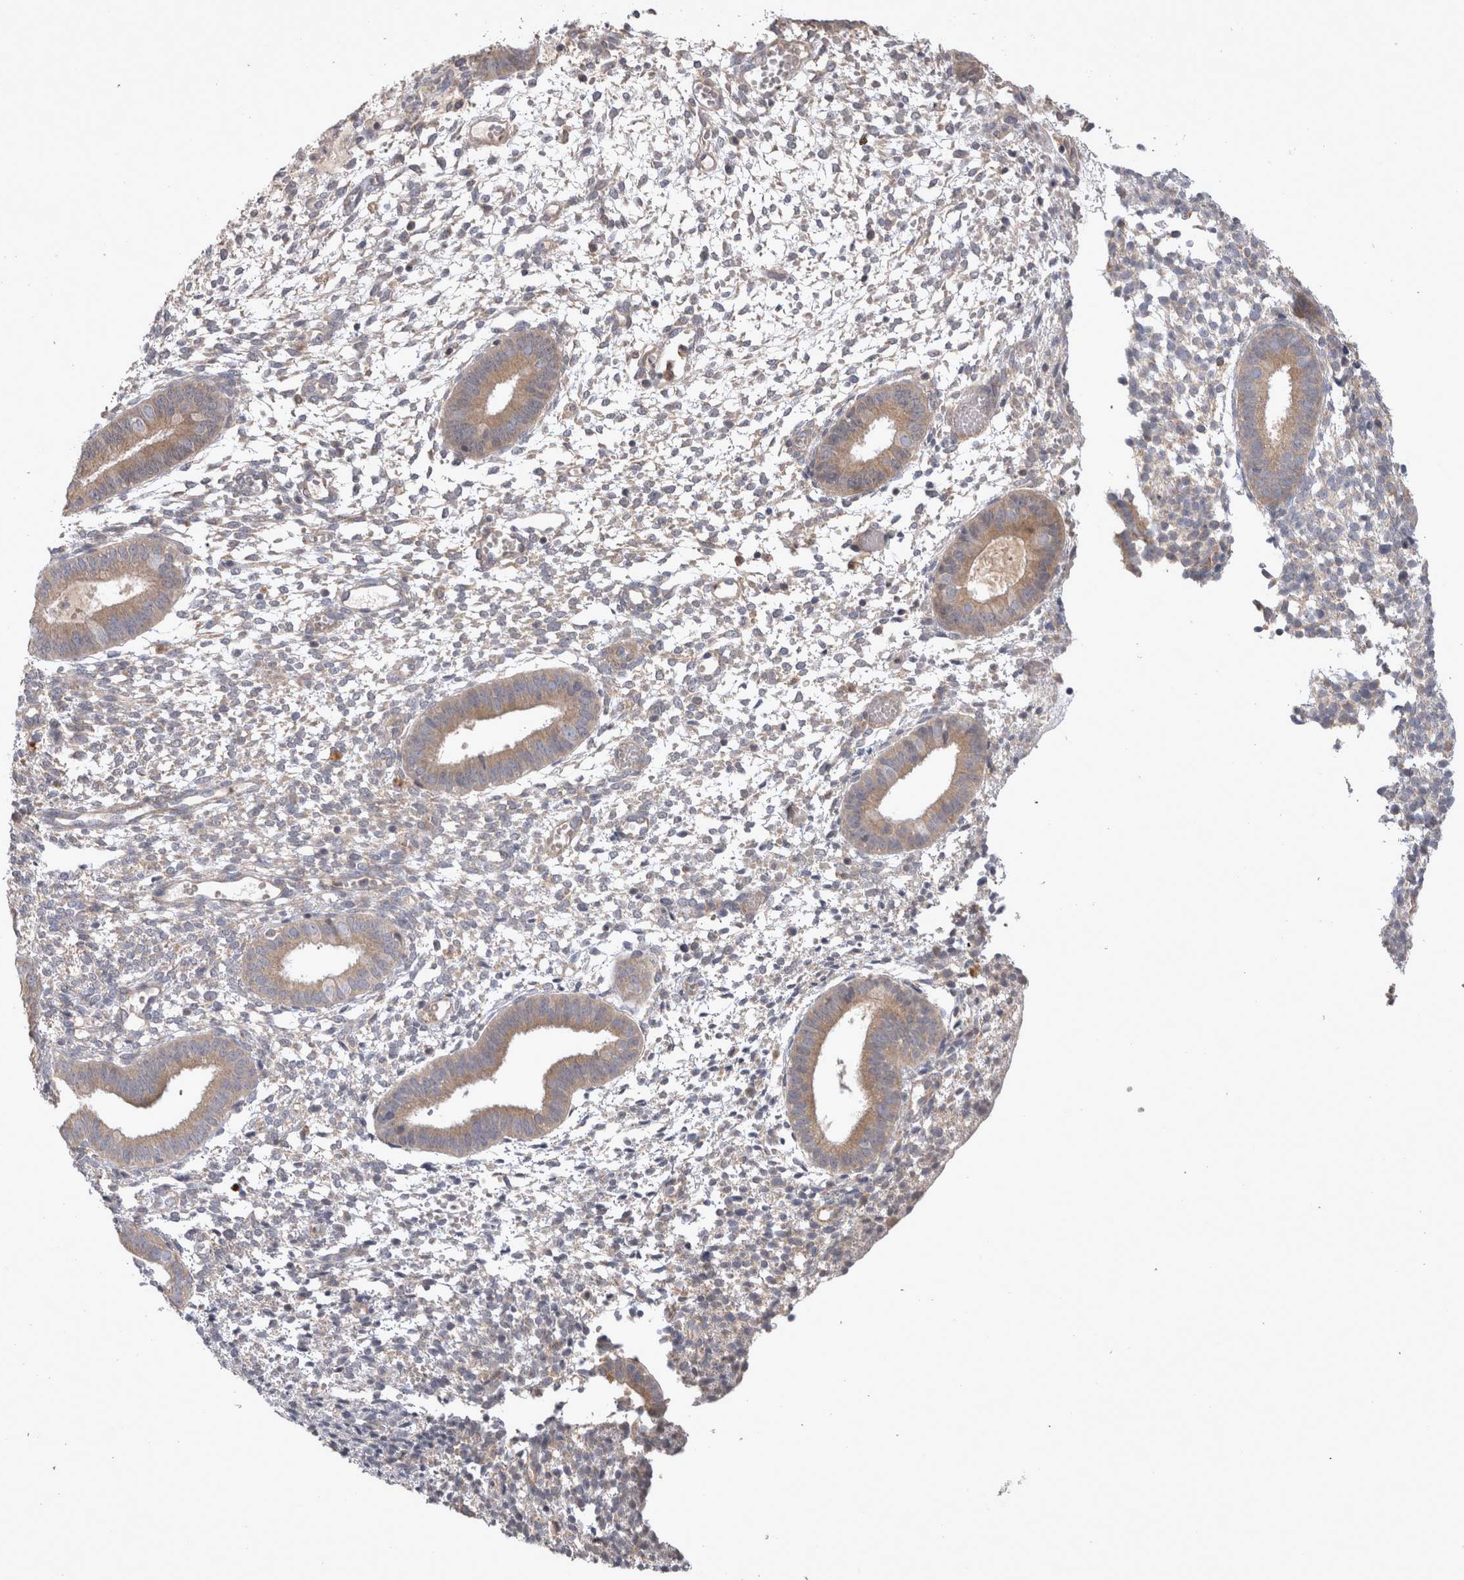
{"staining": {"intensity": "weak", "quantity": "25%-75%", "location": "cytoplasmic/membranous"}, "tissue": "endometrium", "cell_type": "Cells in endometrial stroma", "image_type": "normal", "snomed": [{"axis": "morphology", "description": "Normal tissue, NOS"}, {"axis": "topography", "description": "Endometrium"}], "caption": "The immunohistochemical stain highlights weak cytoplasmic/membranous staining in cells in endometrial stroma of benign endometrium. (DAB (3,3'-diaminobenzidine) = brown stain, brightfield microscopy at high magnification).", "gene": "SRD5A3", "patient": {"sex": "female", "age": 46}}